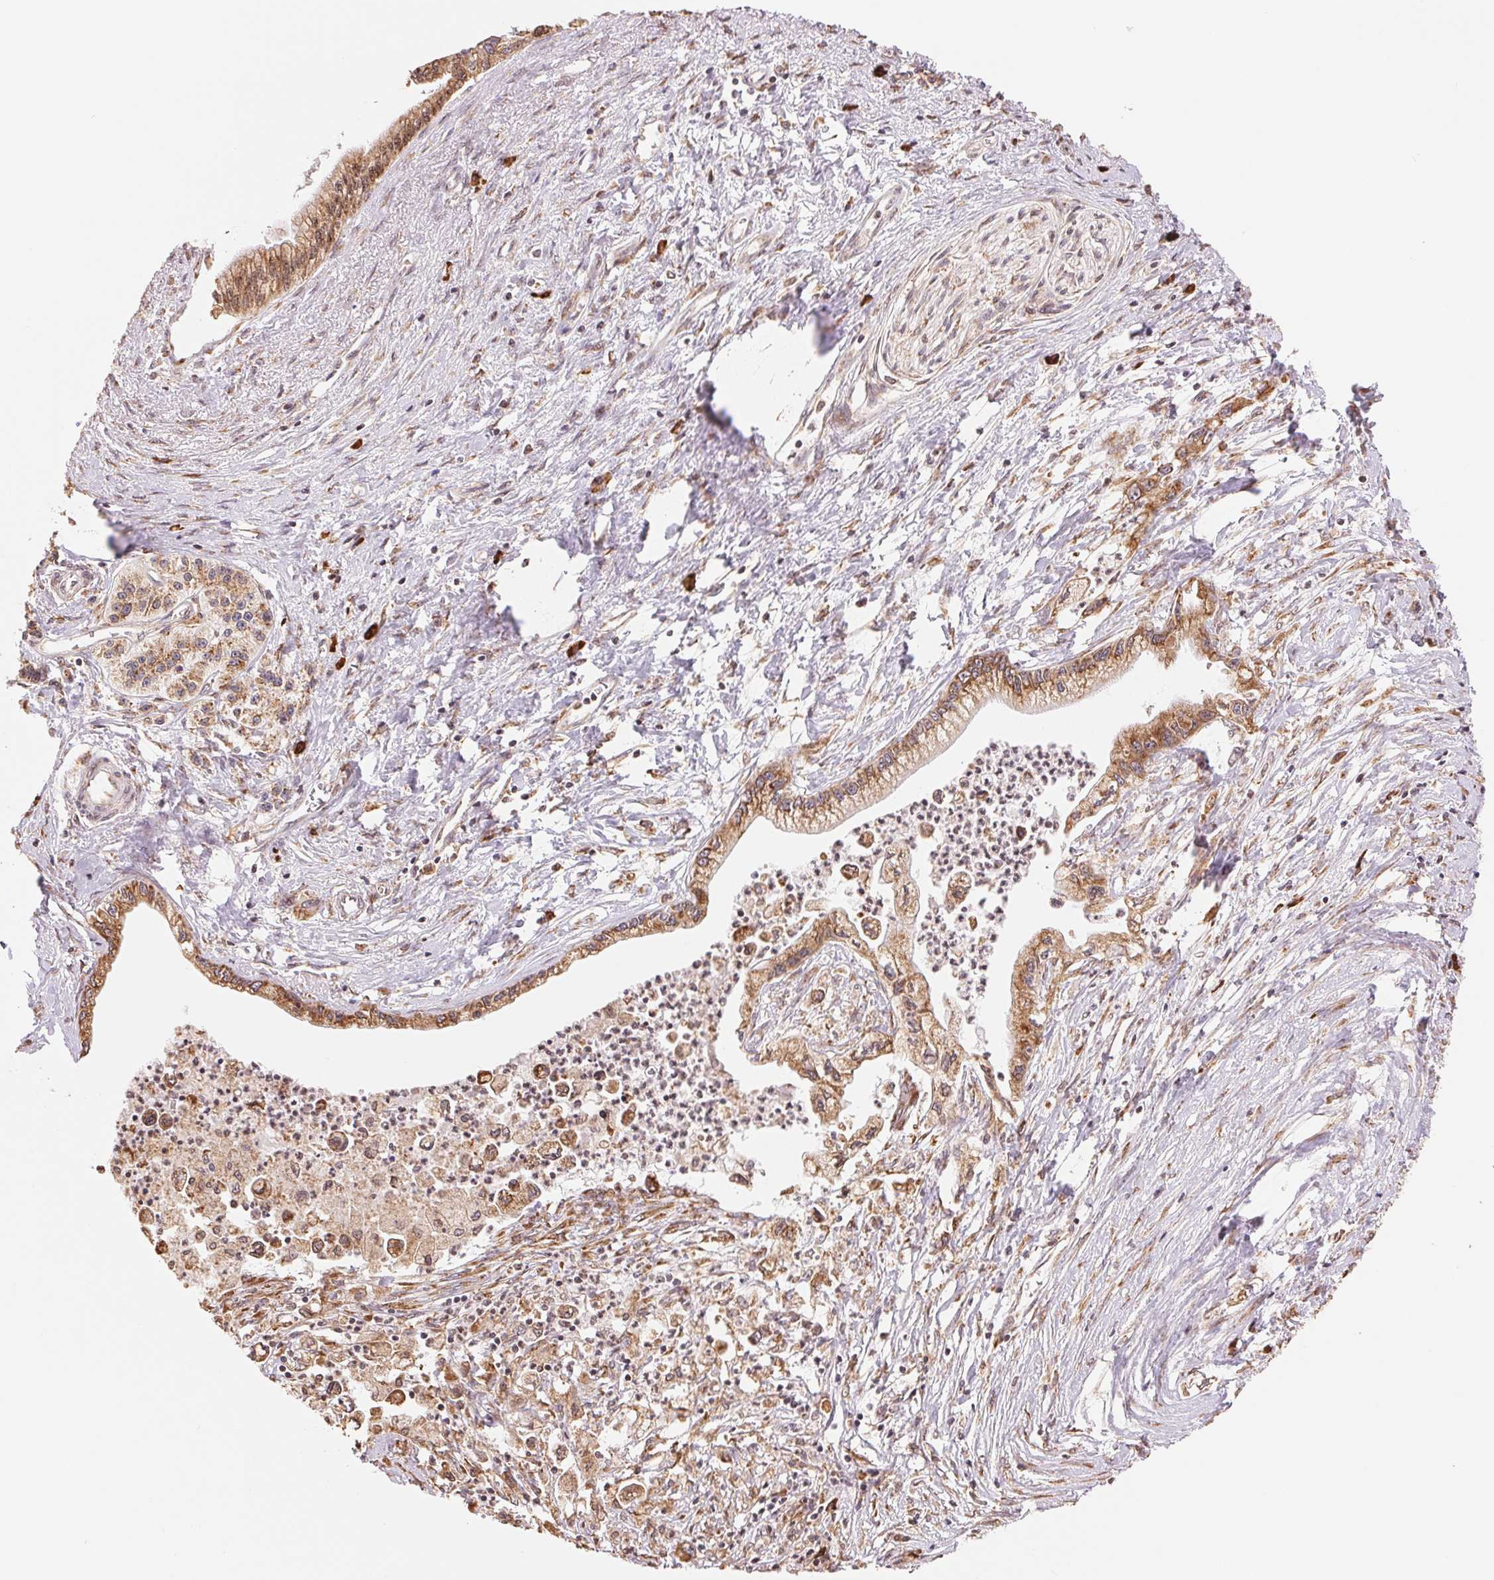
{"staining": {"intensity": "moderate", "quantity": ">75%", "location": "cytoplasmic/membranous"}, "tissue": "pancreatic cancer", "cell_type": "Tumor cells", "image_type": "cancer", "snomed": [{"axis": "morphology", "description": "Adenocarcinoma, NOS"}, {"axis": "topography", "description": "Pancreas"}], "caption": "This is an image of immunohistochemistry (IHC) staining of pancreatic cancer, which shows moderate staining in the cytoplasmic/membranous of tumor cells.", "gene": "RPN1", "patient": {"sex": "male", "age": 61}}